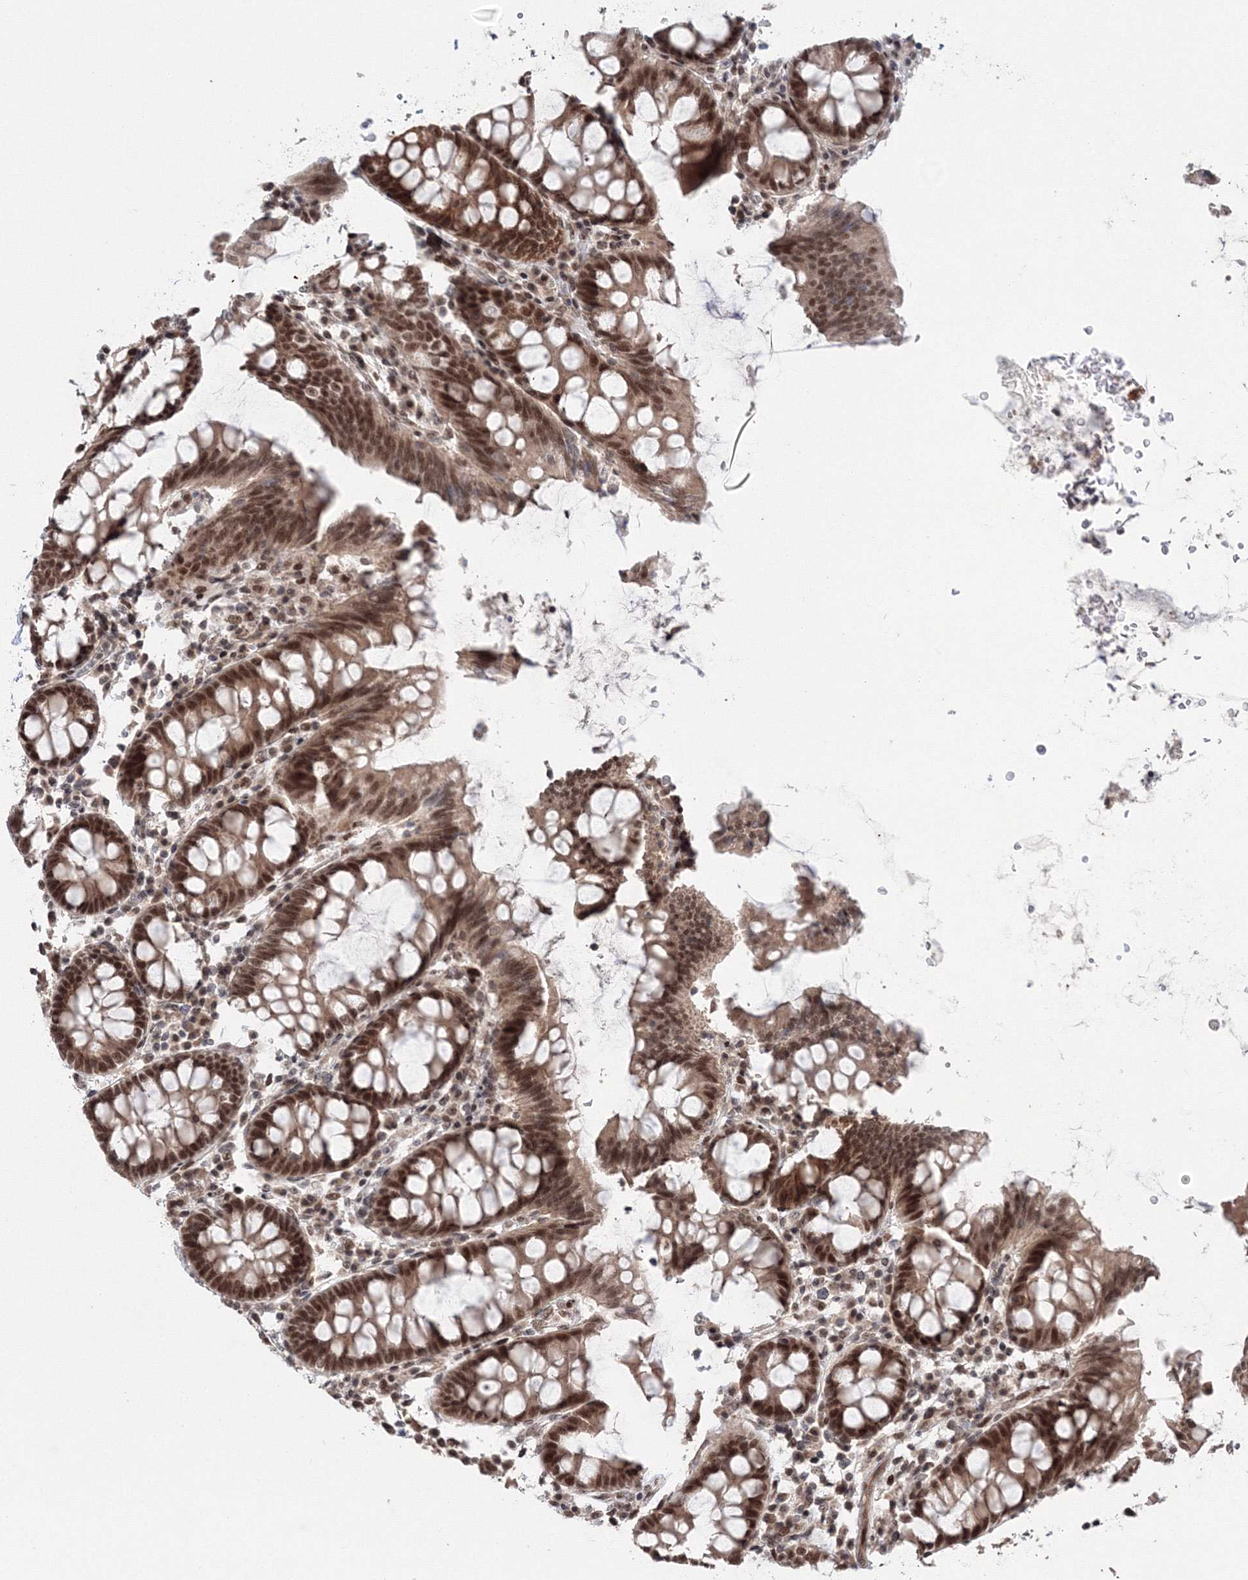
{"staining": {"intensity": "moderate", "quantity": ">75%", "location": "cytoplasmic/membranous,nuclear"}, "tissue": "colon", "cell_type": "Endothelial cells", "image_type": "normal", "snomed": [{"axis": "morphology", "description": "Normal tissue, NOS"}, {"axis": "topography", "description": "Colon"}], "caption": "The histopathology image displays a brown stain indicating the presence of a protein in the cytoplasmic/membranous,nuclear of endothelial cells in colon.", "gene": "NOA1", "patient": {"sex": "female", "age": 79}}